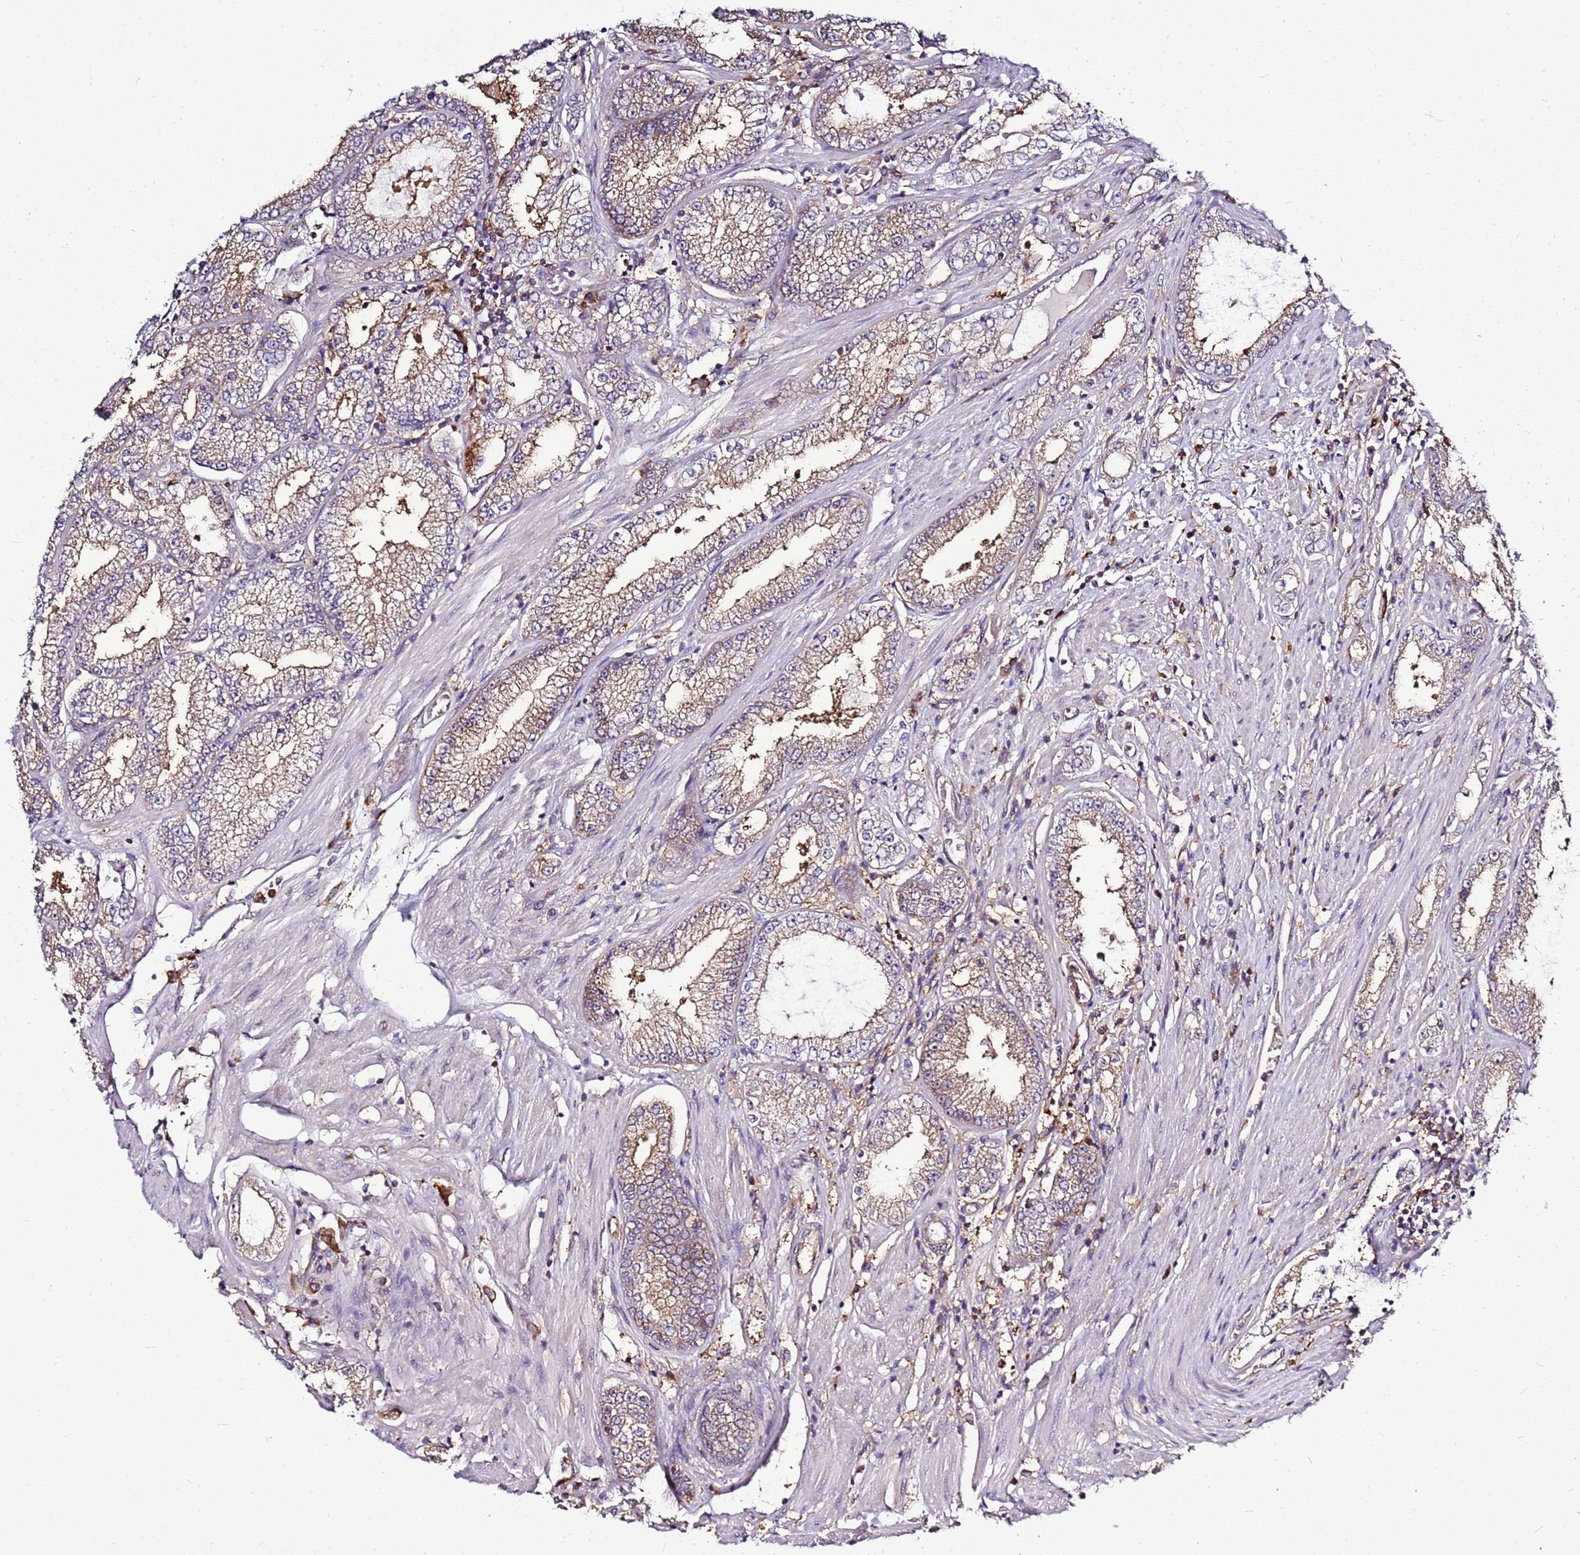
{"staining": {"intensity": "moderate", "quantity": "25%-75%", "location": "cytoplasmic/membranous"}, "tissue": "prostate cancer", "cell_type": "Tumor cells", "image_type": "cancer", "snomed": [{"axis": "morphology", "description": "Adenocarcinoma, High grade"}, {"axis": "topography", "description": "Prostate"}], "caption": "Prostate cancer (high-grade adenocarcinoma) stained for a protein (brown) exhibits moderate cytoplasmic/membranous positive staining in approximately 25%-75% of tumor cells.", "gene": "ATXN2L", "patient": {"sex": "male", "age": 69}}